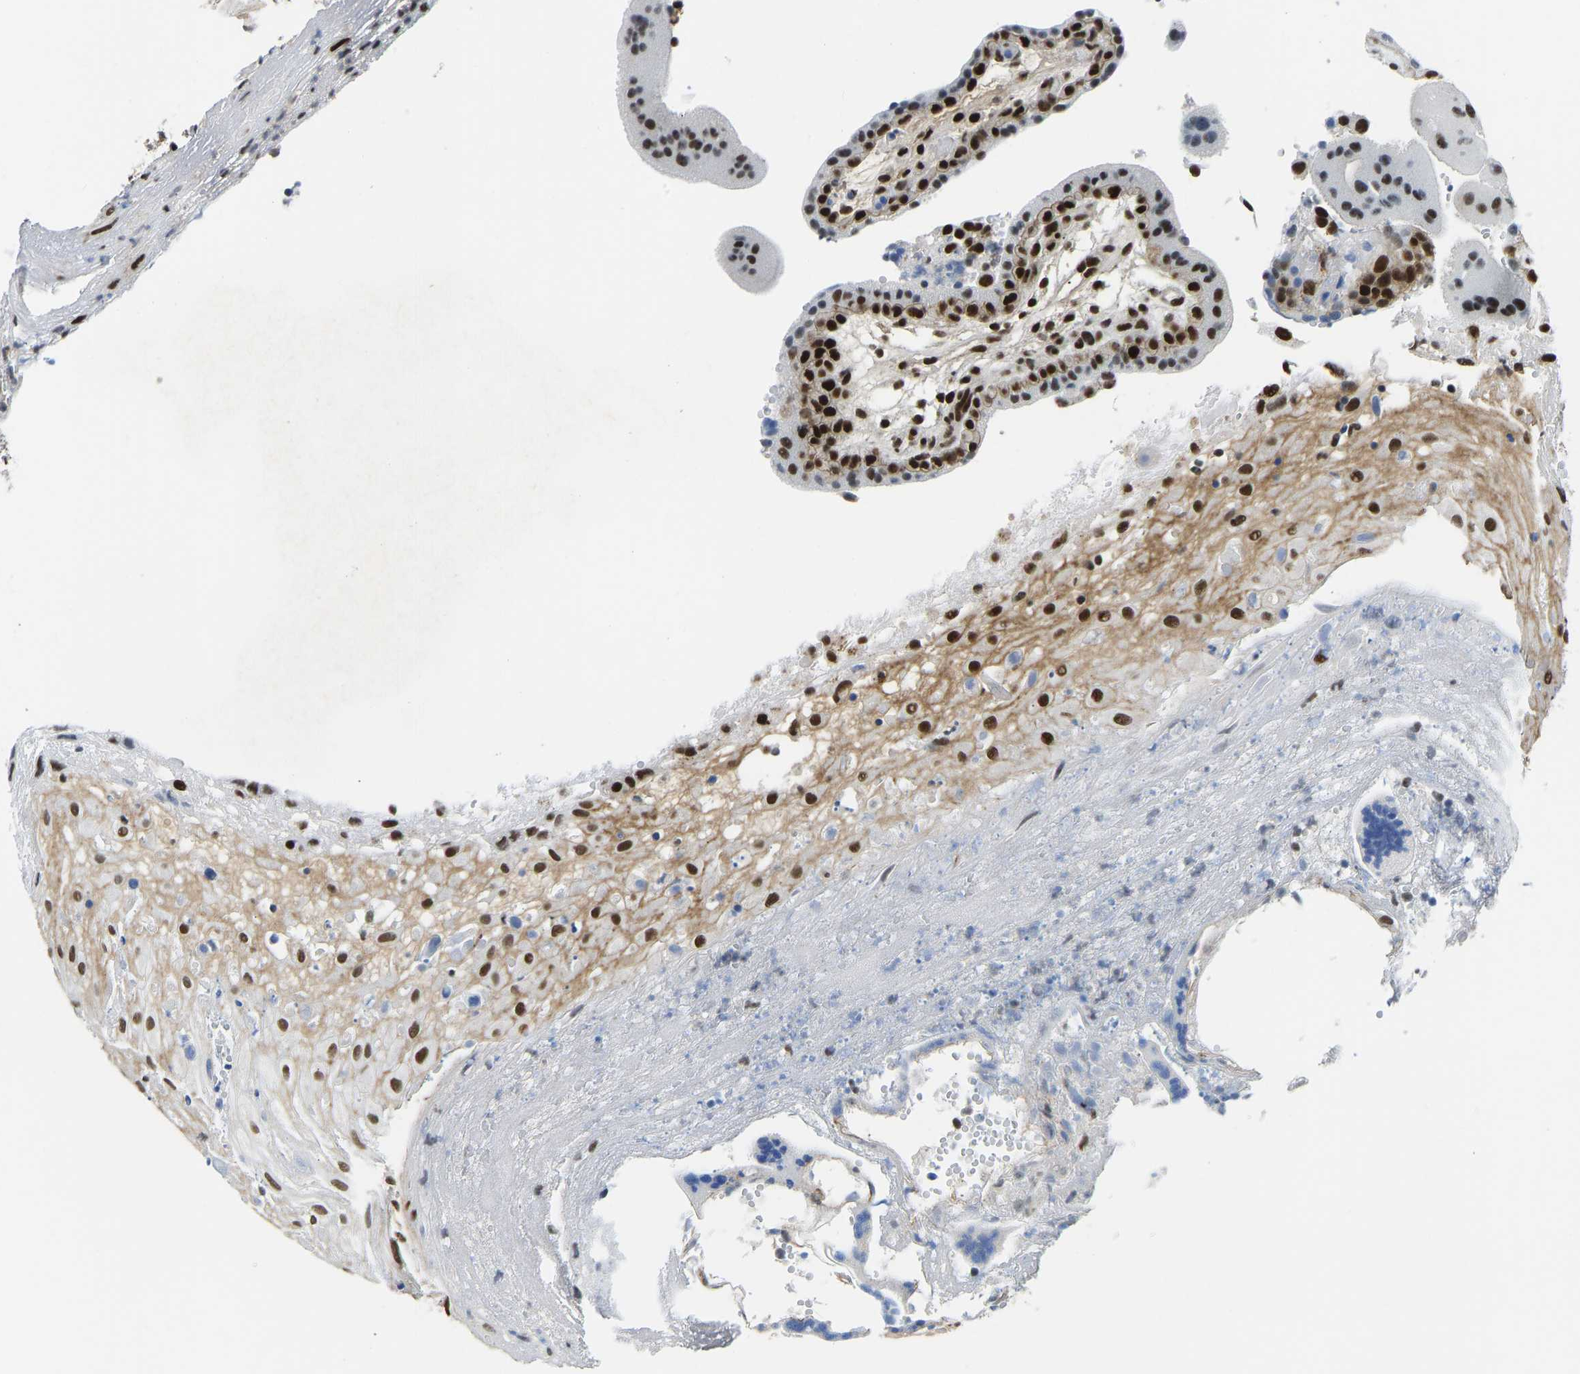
{"staining": {"intensity": "strong", "quantity": ">75%", "location": "cytoplasmic/membranous,nuclear"}, "tissue": "placenta", "cell_type": "Decidual cells", "image_type": "normal", "snomed": [{"axis": "morphology", "description": "Normal tissue, NOS"}, {"axis": "topography", "description": "Placenta"}], "caption": "An image of placenta stained for a protein exhibits strong cytoplasmic/membranous,nuclear brown staining in decidual cells.", "gene": "FOXK1", "patient": {"sex": "female", "age": 18}}